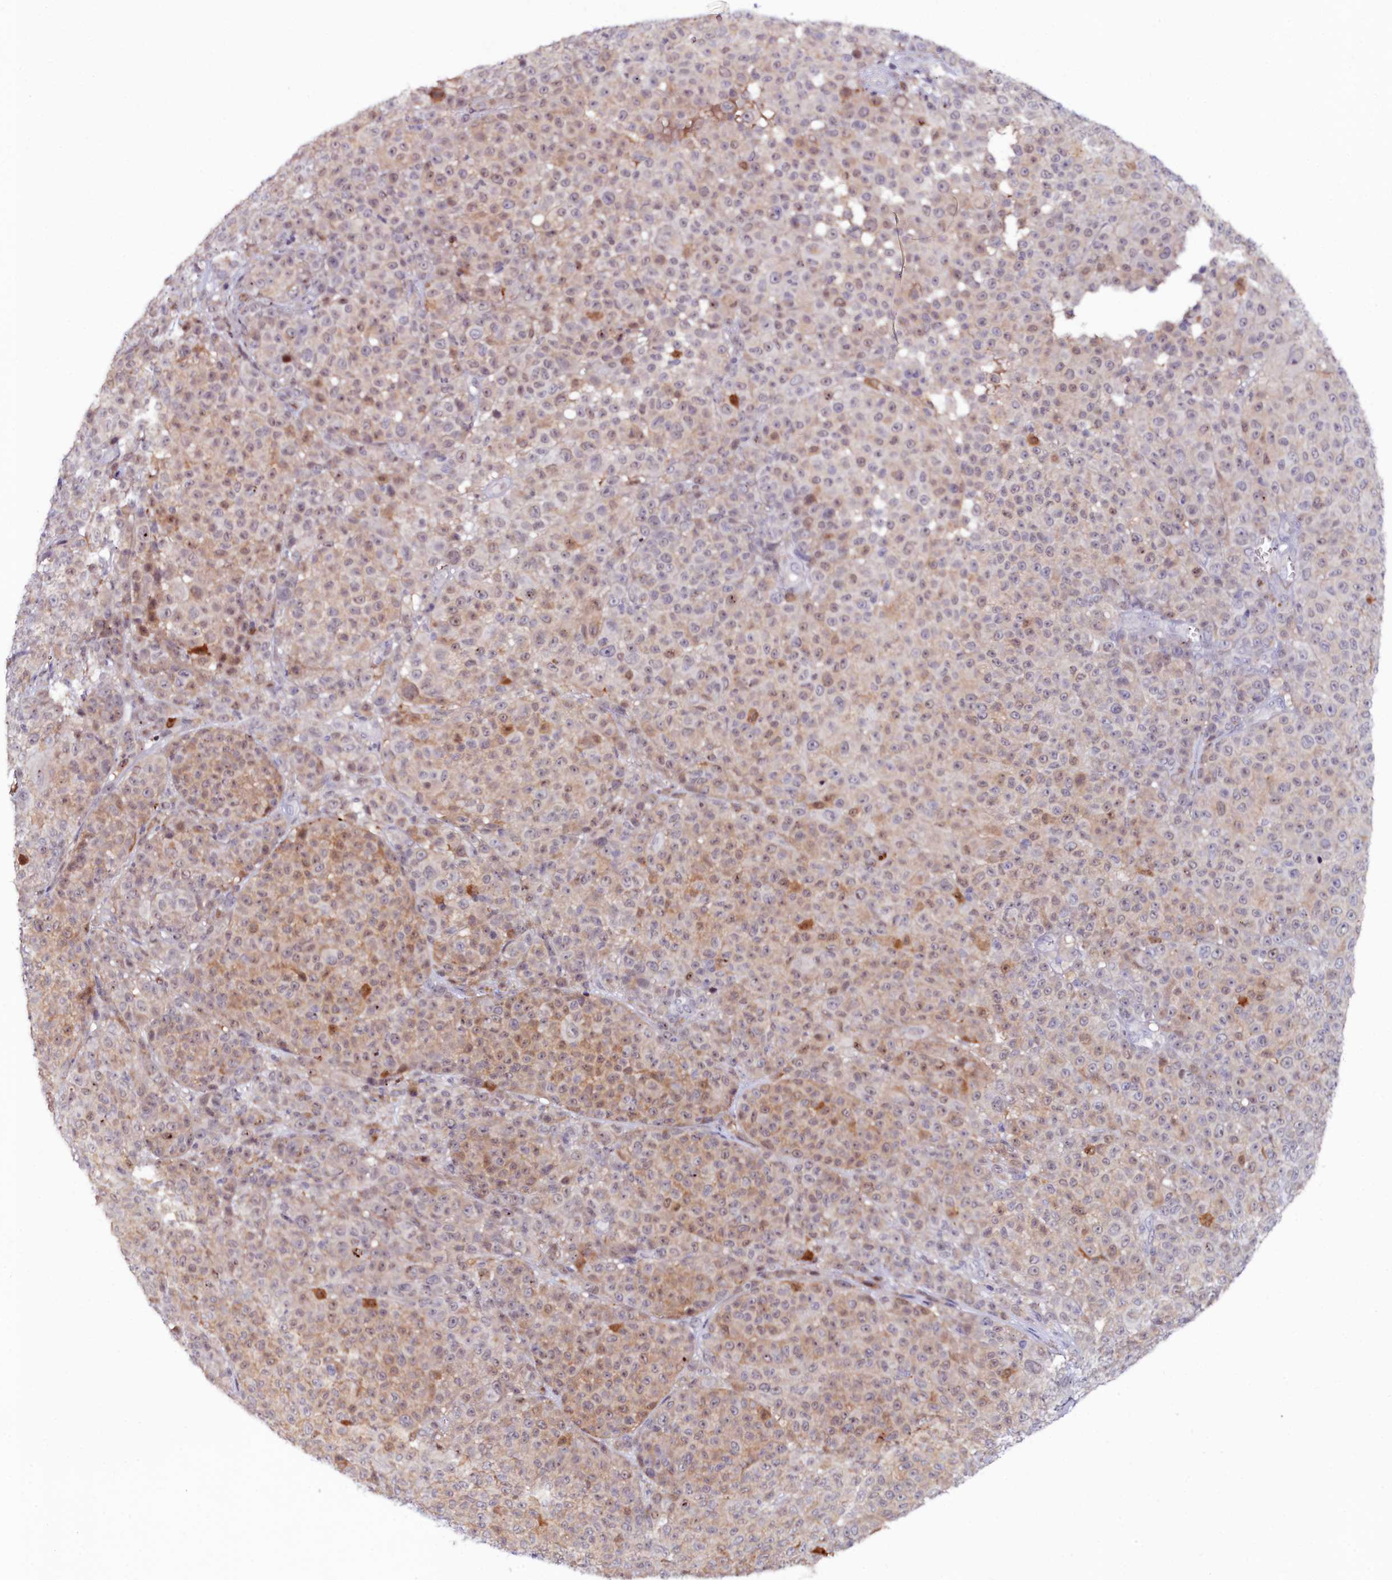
{"staining": {"intensity": "weak", "quantity": ">75%", "location": "cytoplasmic/membranous,nuclear"}, "tissue": "melanoma", "cell_type": "Tumor cells", "image_type": "cancer", "snomed": [{"axis": "morphology", "description": "Malignant melanoma, NOS"}, {"axis": "topography", "description": "Skin"}], "caption": "There is low levels of weak cytoplasmic/membranous and nuclear positivity in tumor cells of malignant melanoma, as demonstrated by immunohistochemical staining (brown color).", "gene": "KCTD18", "patient": {"sex": "female", "age": 94}}